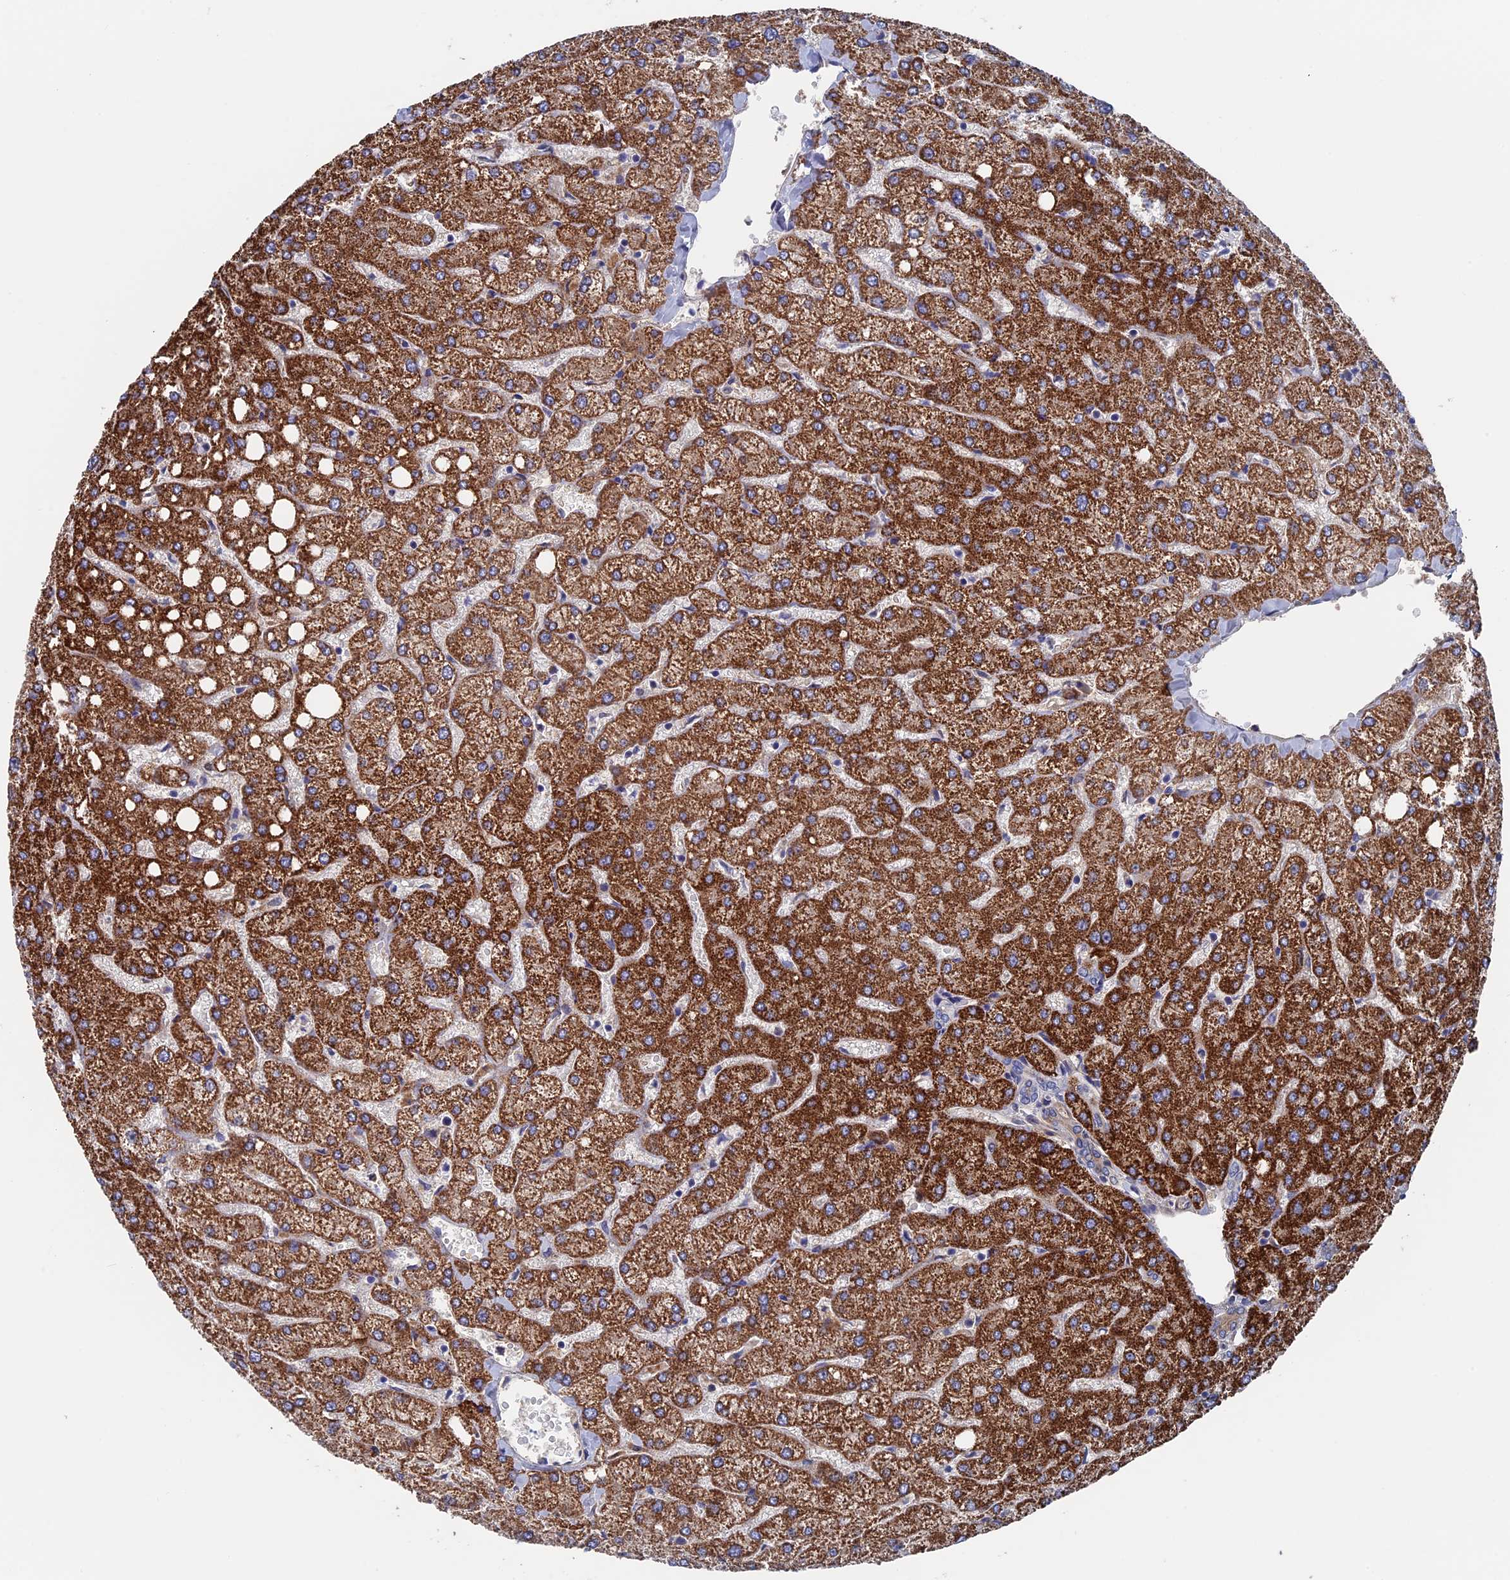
{"staining": {"intensity": "weak", "quantity": "<25%", "location": "cytoplasmic/membranous"}, "tissue": "liver", "cell_type": "Cholangiocytes", "image_type": "normal", "snomed": [{"axis": "morphology", "description": "Normal tissue, NOS"}, {"axis": "topography", "description": "Liver"}], "caption": "IHC histopathology image of benign human liver stained for a protein (brown), which demonstrates no positivity in cholangiocytes.", "gene": "RPUSD1", "patient": {"sex": "female", "age": 54}}